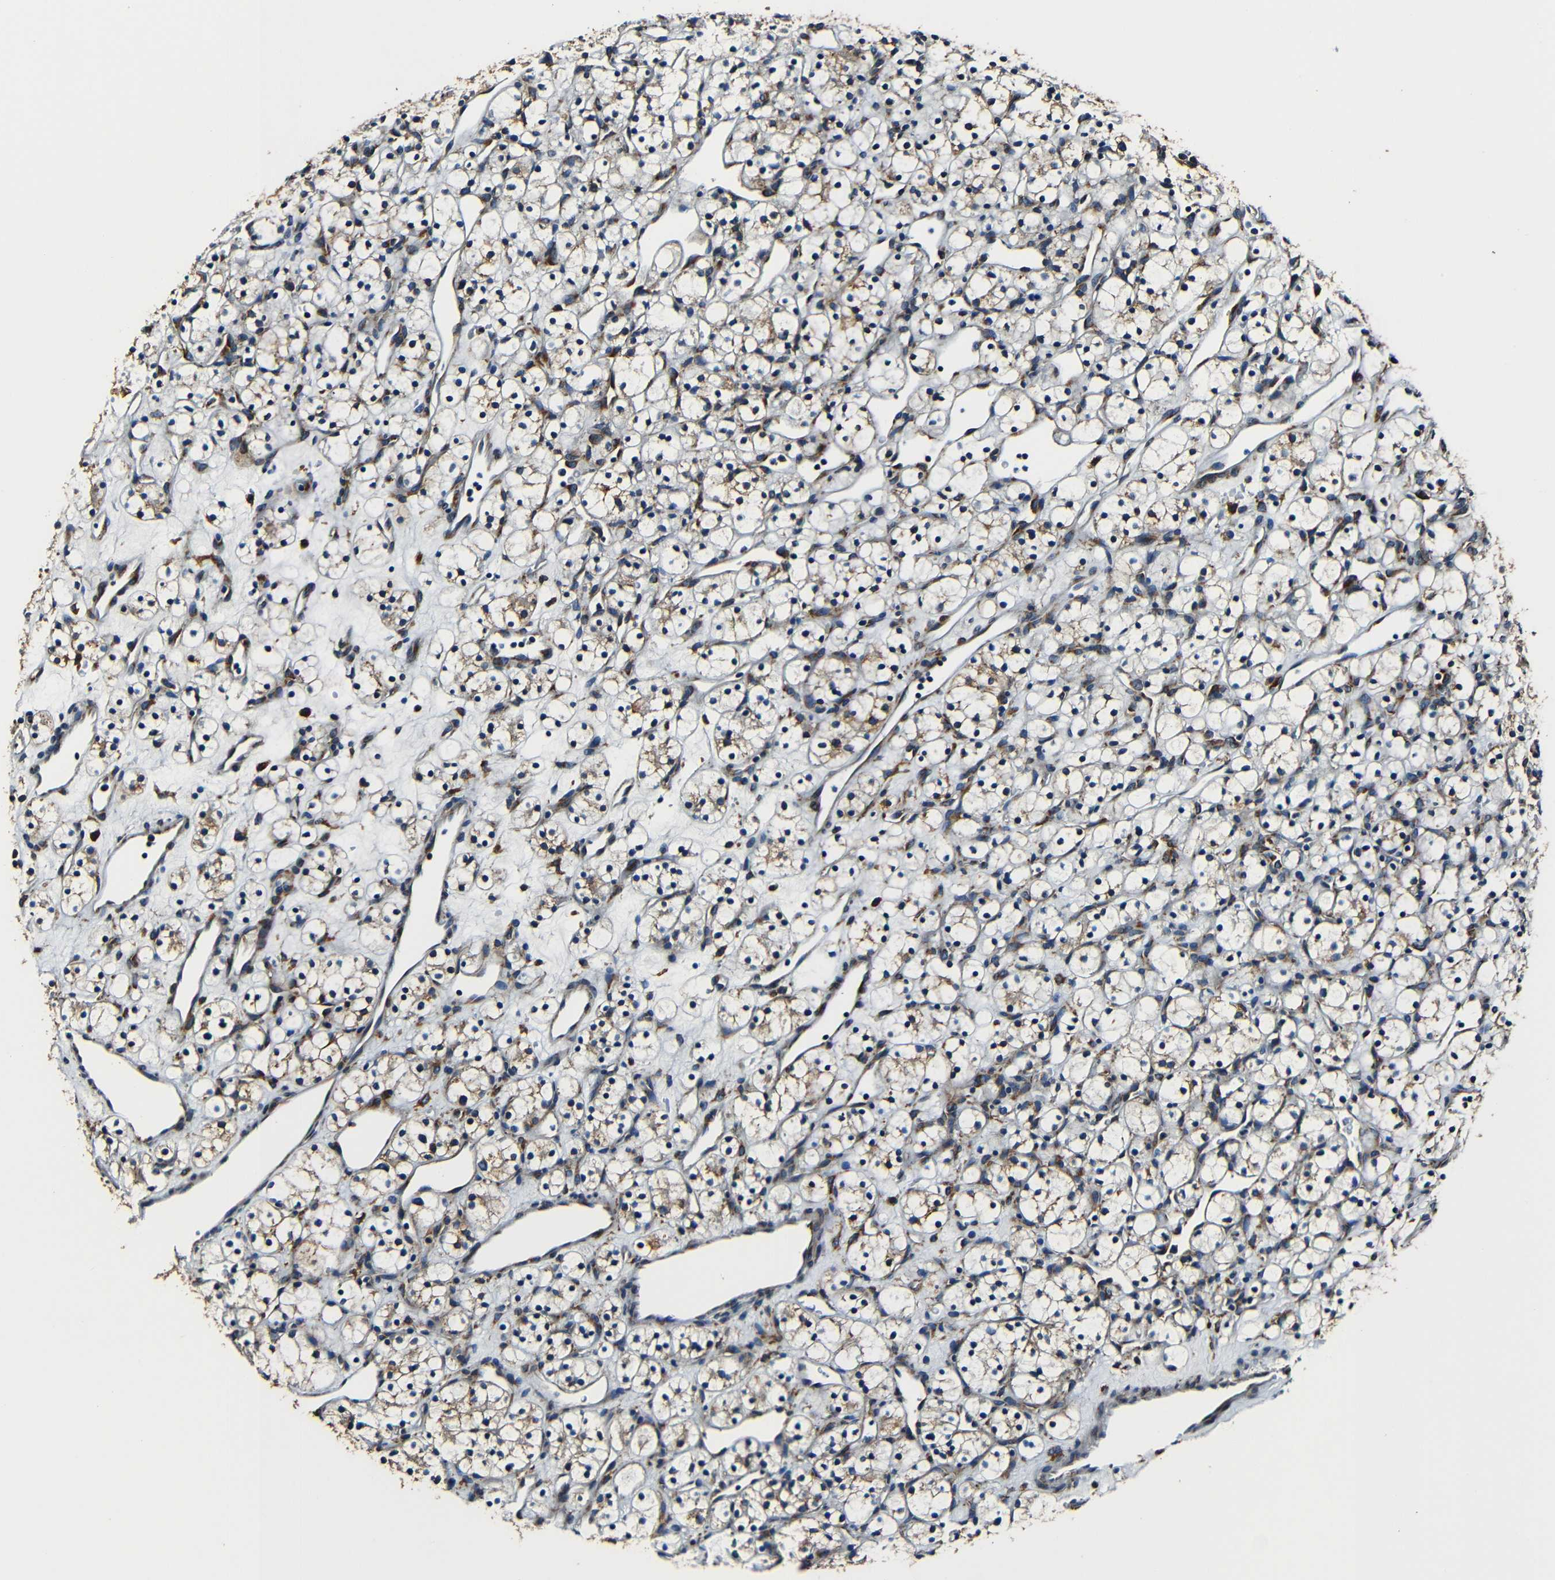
{"staining": {"intensity": "weak", "quantity": "<25%", "location": "cytoplasmic/membranous"}, "tissue": "renal cancer", "cell_type": "Tumor cells", "image_type": "cancer", "snomed": [{"axis": "morphology", "description": "Adenocarcinoma, NOS"}, {"axis": "topography", "description": "Kidney"}], "caption": "Immunohistochemistry histopathology image of neoplastic tissue: human renal cancer (adenocarcinoma) stained with DAB (3,3'-diaminobenzidine) shows no significant protein expression in tumor cells. (Brightfield microscopy of DAB (3,3'-diaminobenzidine) immunohistochemistry at high magnification).", "gene": "RRBP1", "patient": {"sex": "female", "age": 60}}